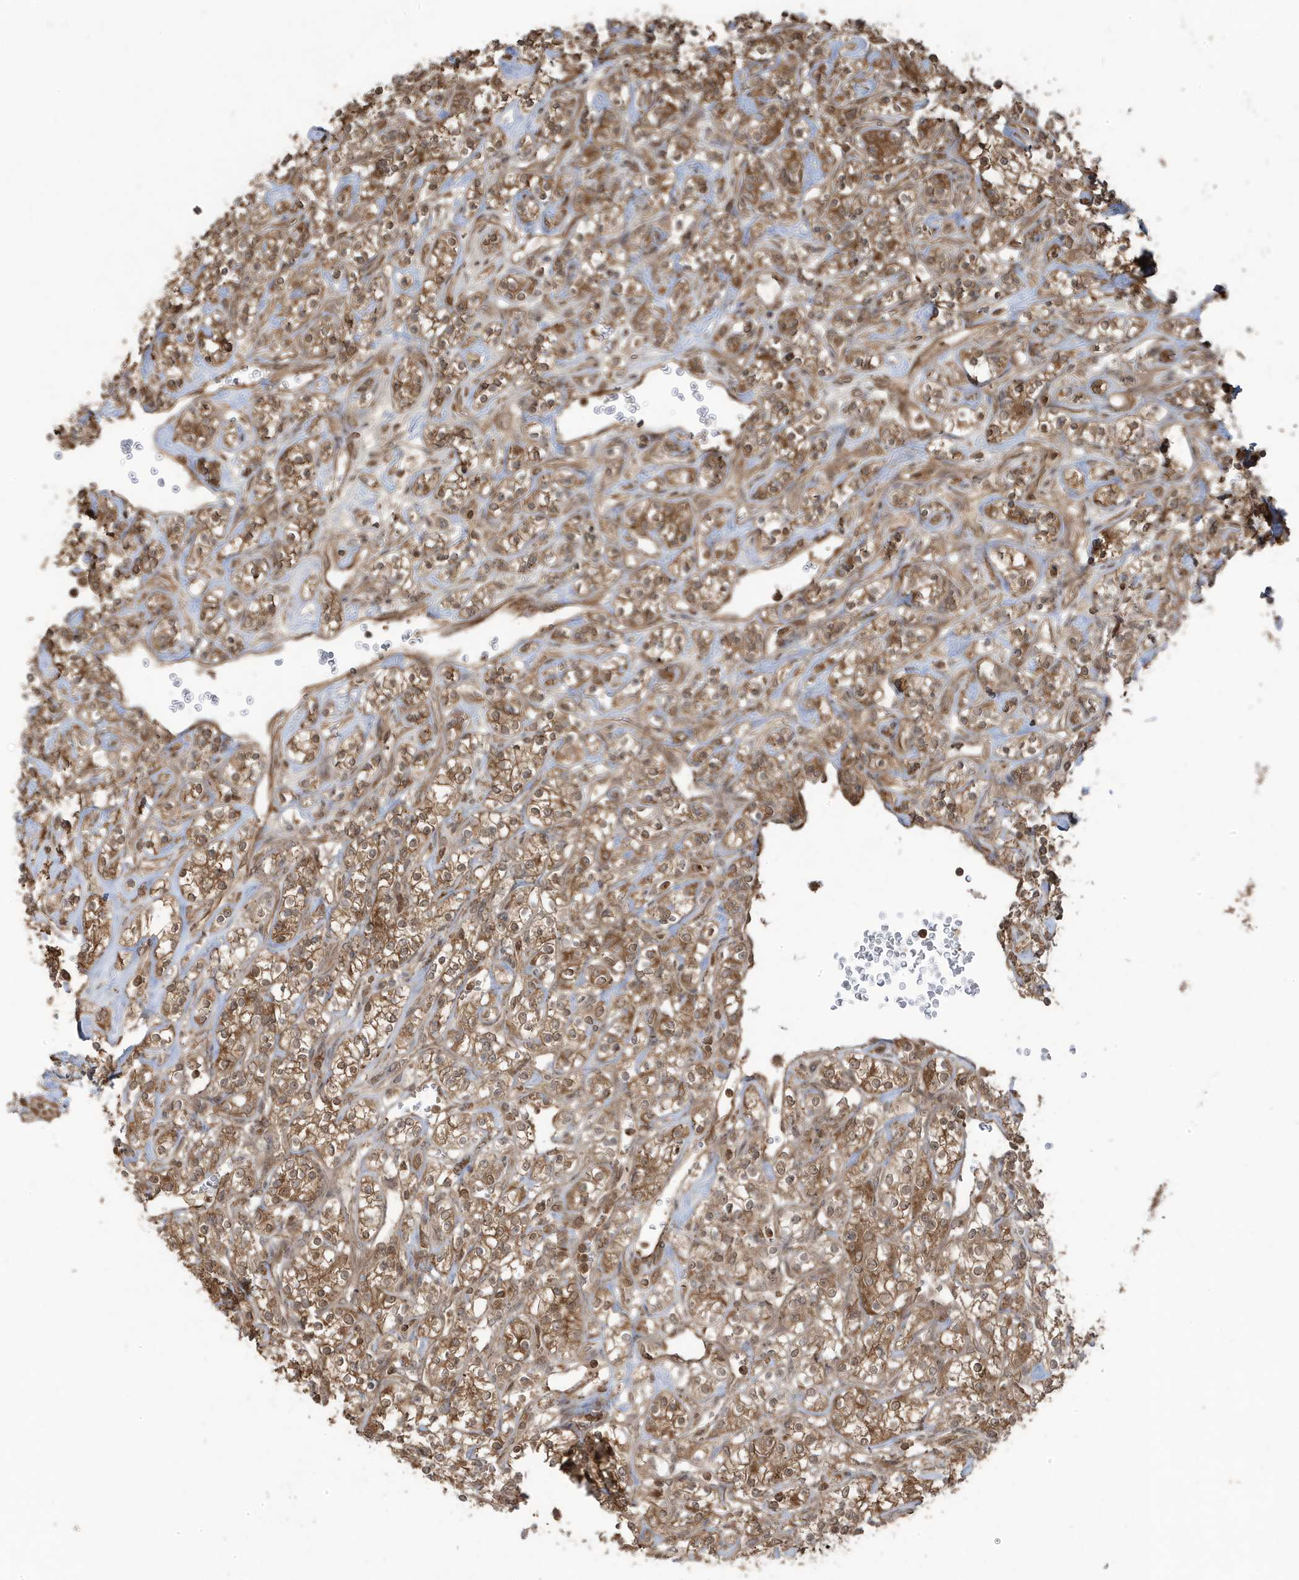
{"staining": {"intensity": "moderate", "quantity": ">75%", "location": "cytoplasmic/membranous"}, "tissue": "renal cancer", "cell_type": "Tumor cells", "image_type": "cancer", "snomed": [{"axis": "morphology", "description": "Adenocarcinoma, NOS"}, {"axis": "topography", "description": "Kidney"}], "caption": "Immunohistochemistry of human renal cancer (adenocarcinoma) exhibits medium levels of moderate cytoplasmic/membranous staining in about >75% of tumor cells.", "gene": "ASAP1", "patient": {"sex": "male", "age": 77}}